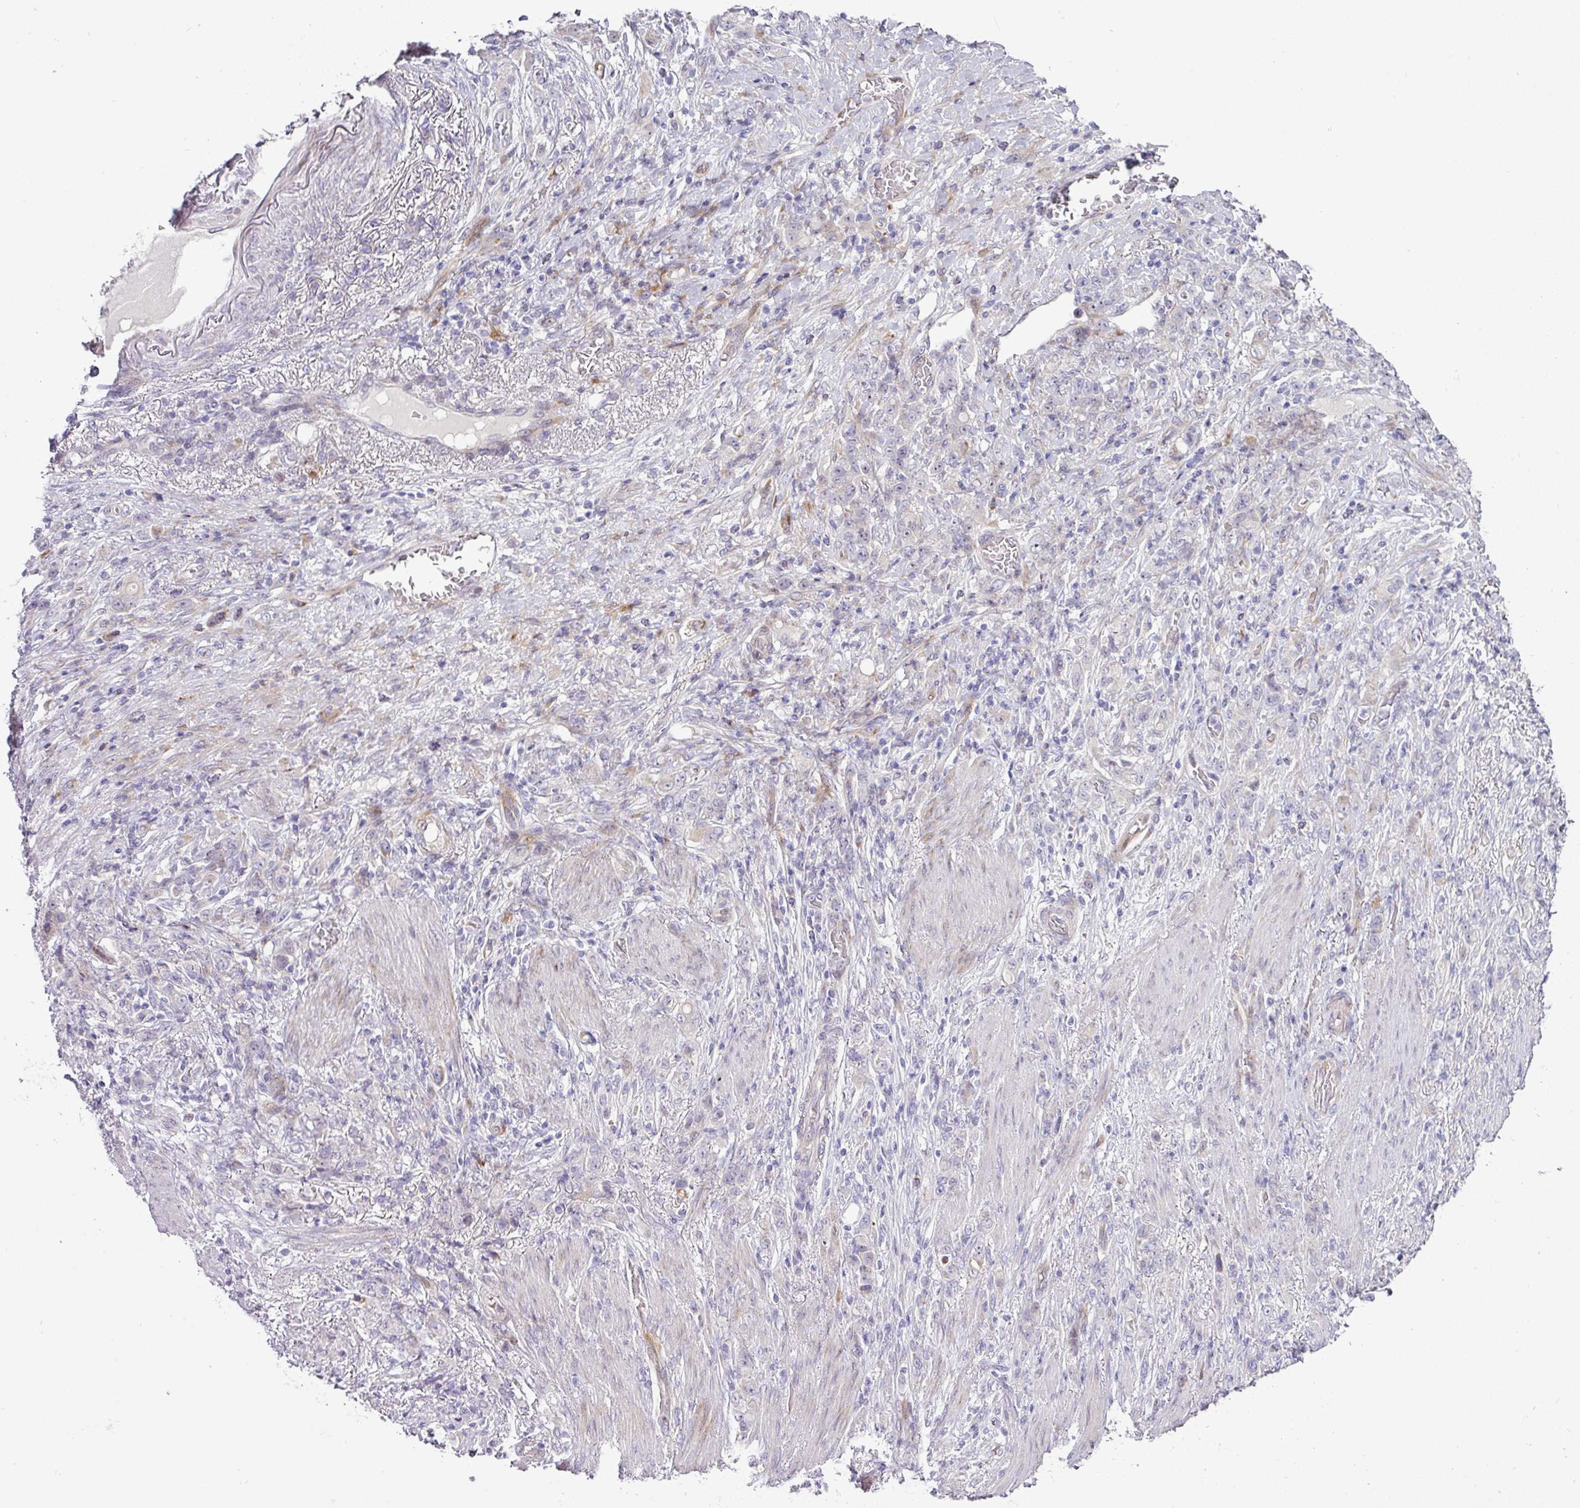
{"staining": {"intensity": "negative", "quantity": "none", "location": "none"}, "tissue": "stomach cancer", "cell_type": "Tumor cells", "image_type": "cancer", "snomed": [{"axis": "morphology", "description": "Adenocarcinoma, NOS"}, {"axis": "topography", "description": "Stomach"}], "caption": "There is no significant positivity in tumor cells of stomach cancer.", "gene": "ATP6V1F", "patient": {"sex": "female", "age": 79}}